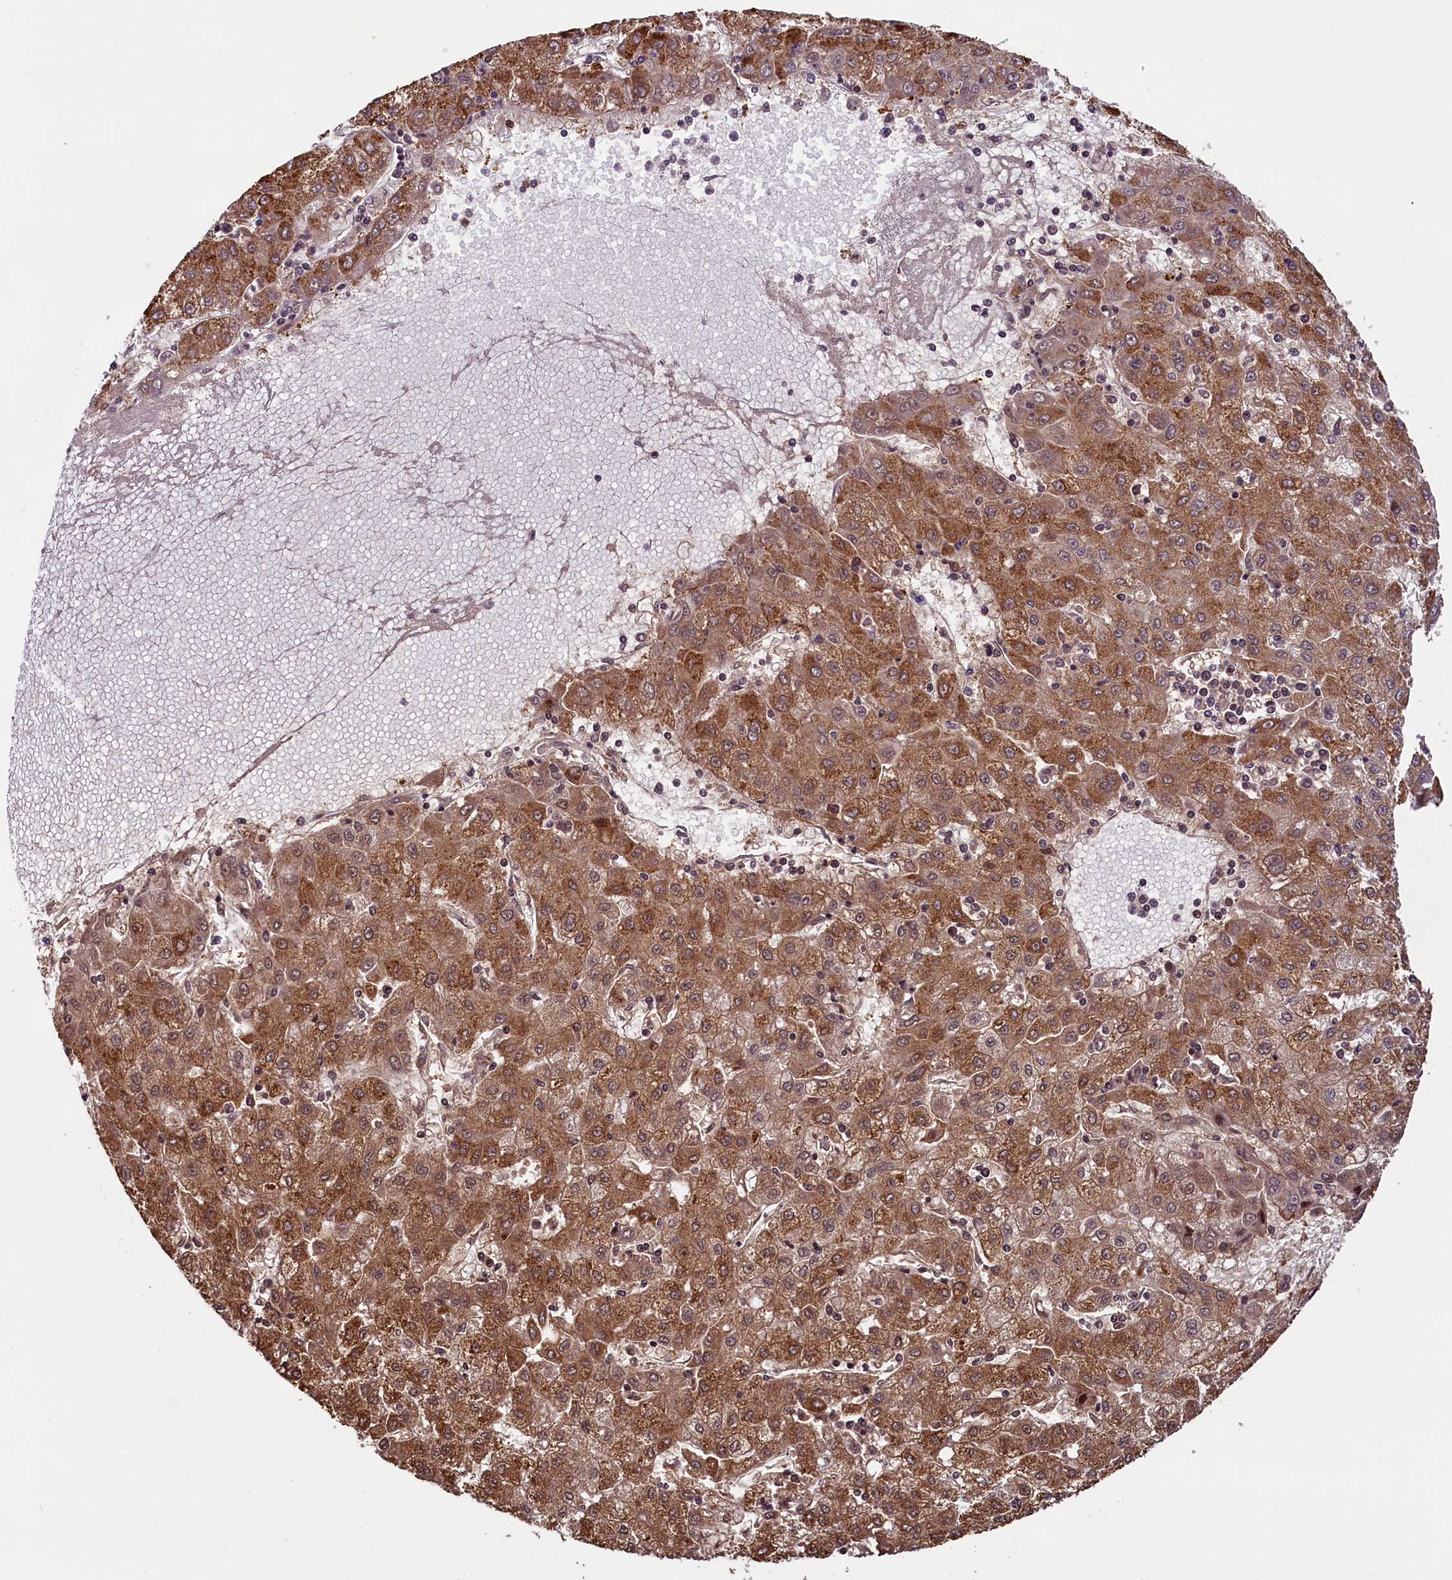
{"staining": {"intensity": "moderate", "quantity": ">75%", "location": "cytoplasmic/membranous"}, "tissue": "liver cancer", "cell_type": "Tumor cells", "image_type": "cancer", "snomed": [{"axis": "morphology", "description": "Carcinoma, Hepatocellular, NOS"}, {"axis": "topography", "description": "Liver"}], "caption": "A histopathology image showing moderate cytoplasmic/membranous positivity in about >75% of tumor cells in liver hepatocellular carcinoma, as visualized by brown immunohistochemical staining.", "gene": "SLC7A6OS", "patient": {"sex": "male", "age": 72}}